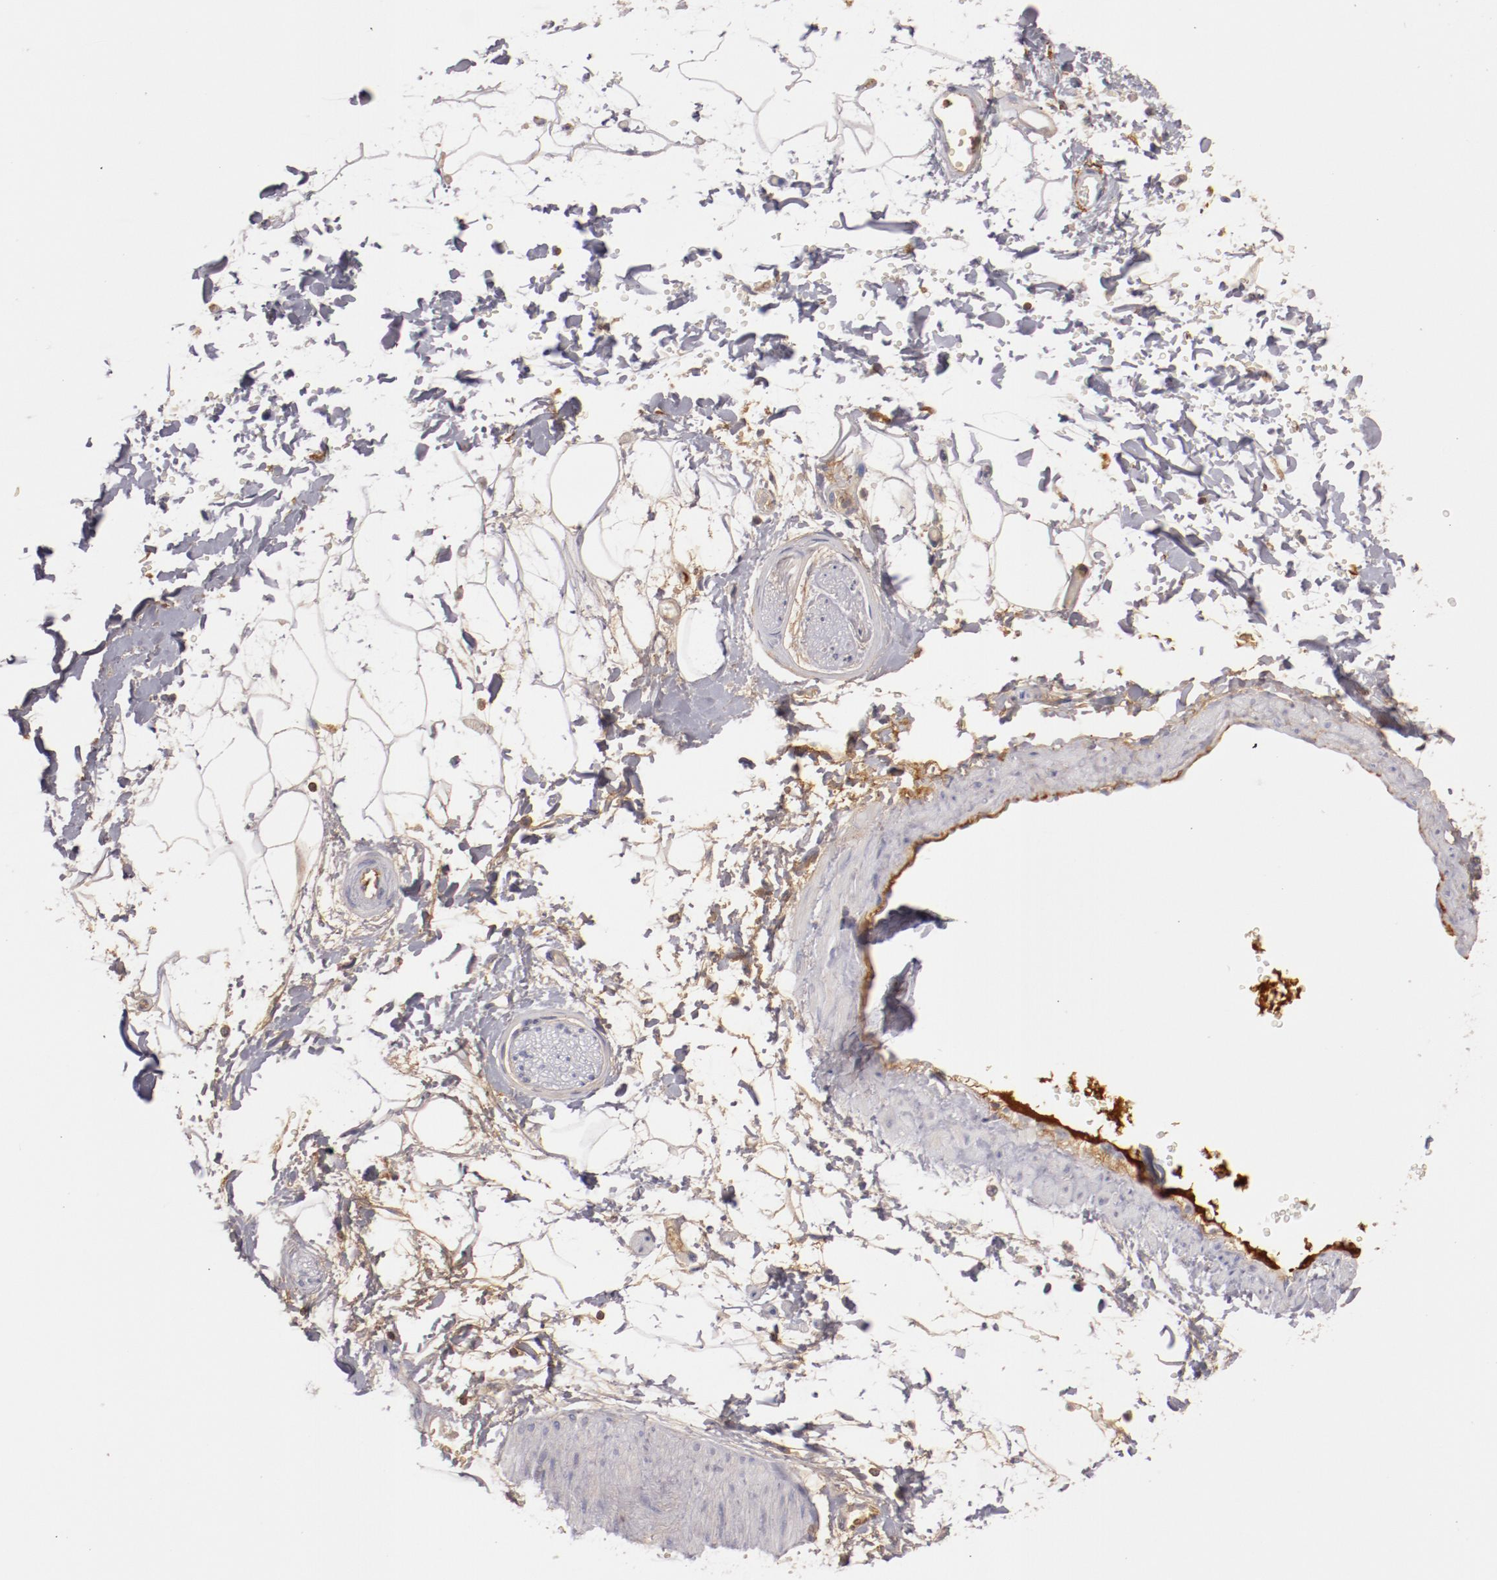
{"staining": {"intensity": "negative", "quantity": "none", "location": "none"}, "tissue": "adipose tissue", "cell_type": "Adipocytes", "image_type": "normal", "snomed": [{"axis": "morphology", "description": "Normal tissue, NOS"}, {"axis": "topography", "description": "Soft tissue"}], "caption": "The histopathology image demonstrates no significant expression in adipocytes of adipose tissue.", "gene": "MBL2", "patient": {"sex": "male", "age": 72}}